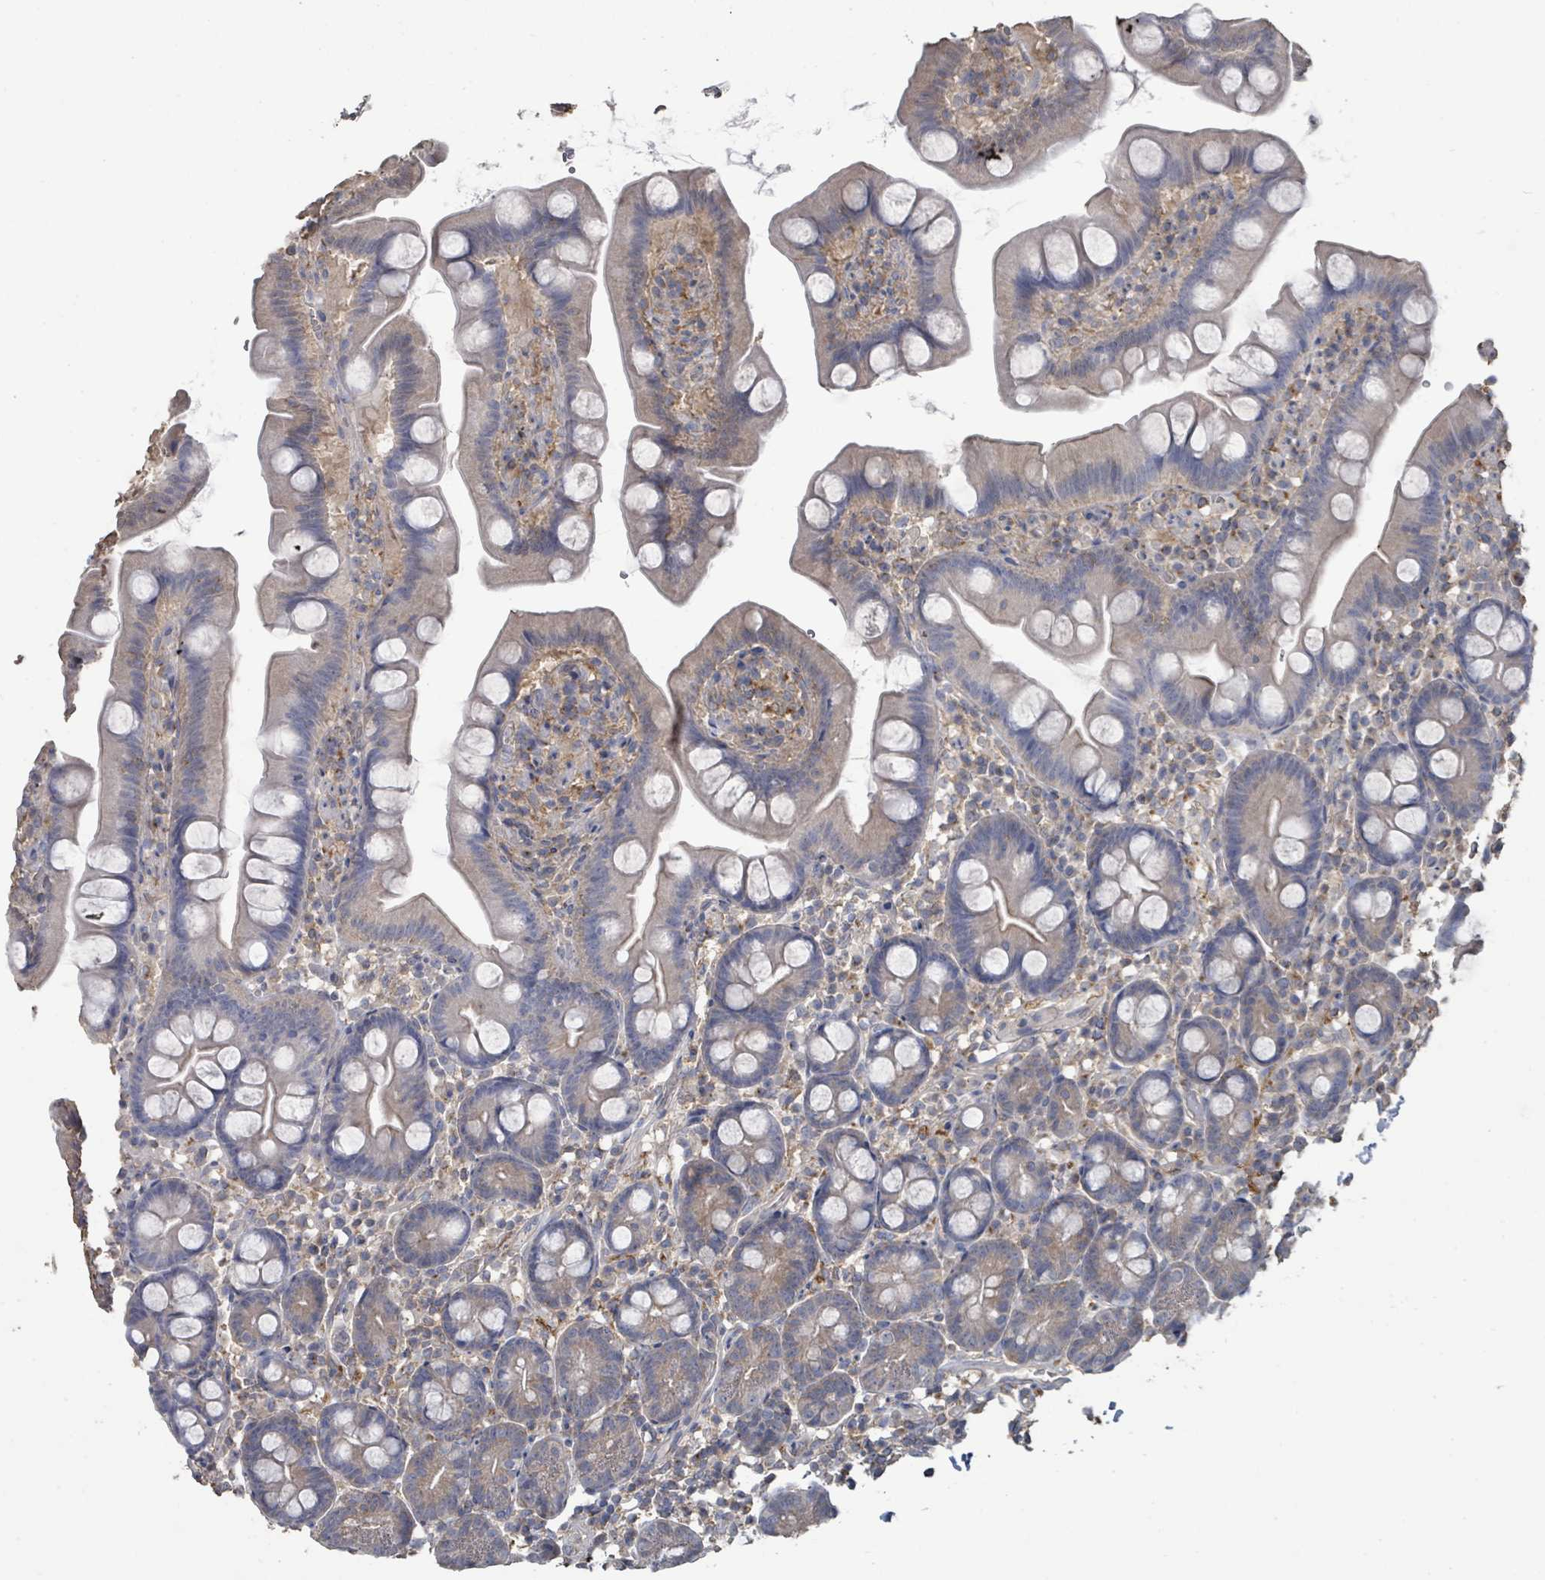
{"staining": {"intensity": "moderate", "quantity": "25%-75%", "location": "cytoplasmic/membranous"}, "tissue": "small intestine", "cell_type": "Glandular cells", "image_type": "normal", "snomed": [{"axis": "morphology", "description": "Normal tissue, NOS"}, {"axis": "topography", "description": "Small intestine"}], "caption": "High-power microscopy captured an immunohistochemistry (IHC) histopathology image of normal small intestine, revealing moderate cytoplasmic/membranous staining in approximately 25%-75% of glandular cells.", "gene": "SLC9A7", "patient": {"sex": "female", "age": 68}}